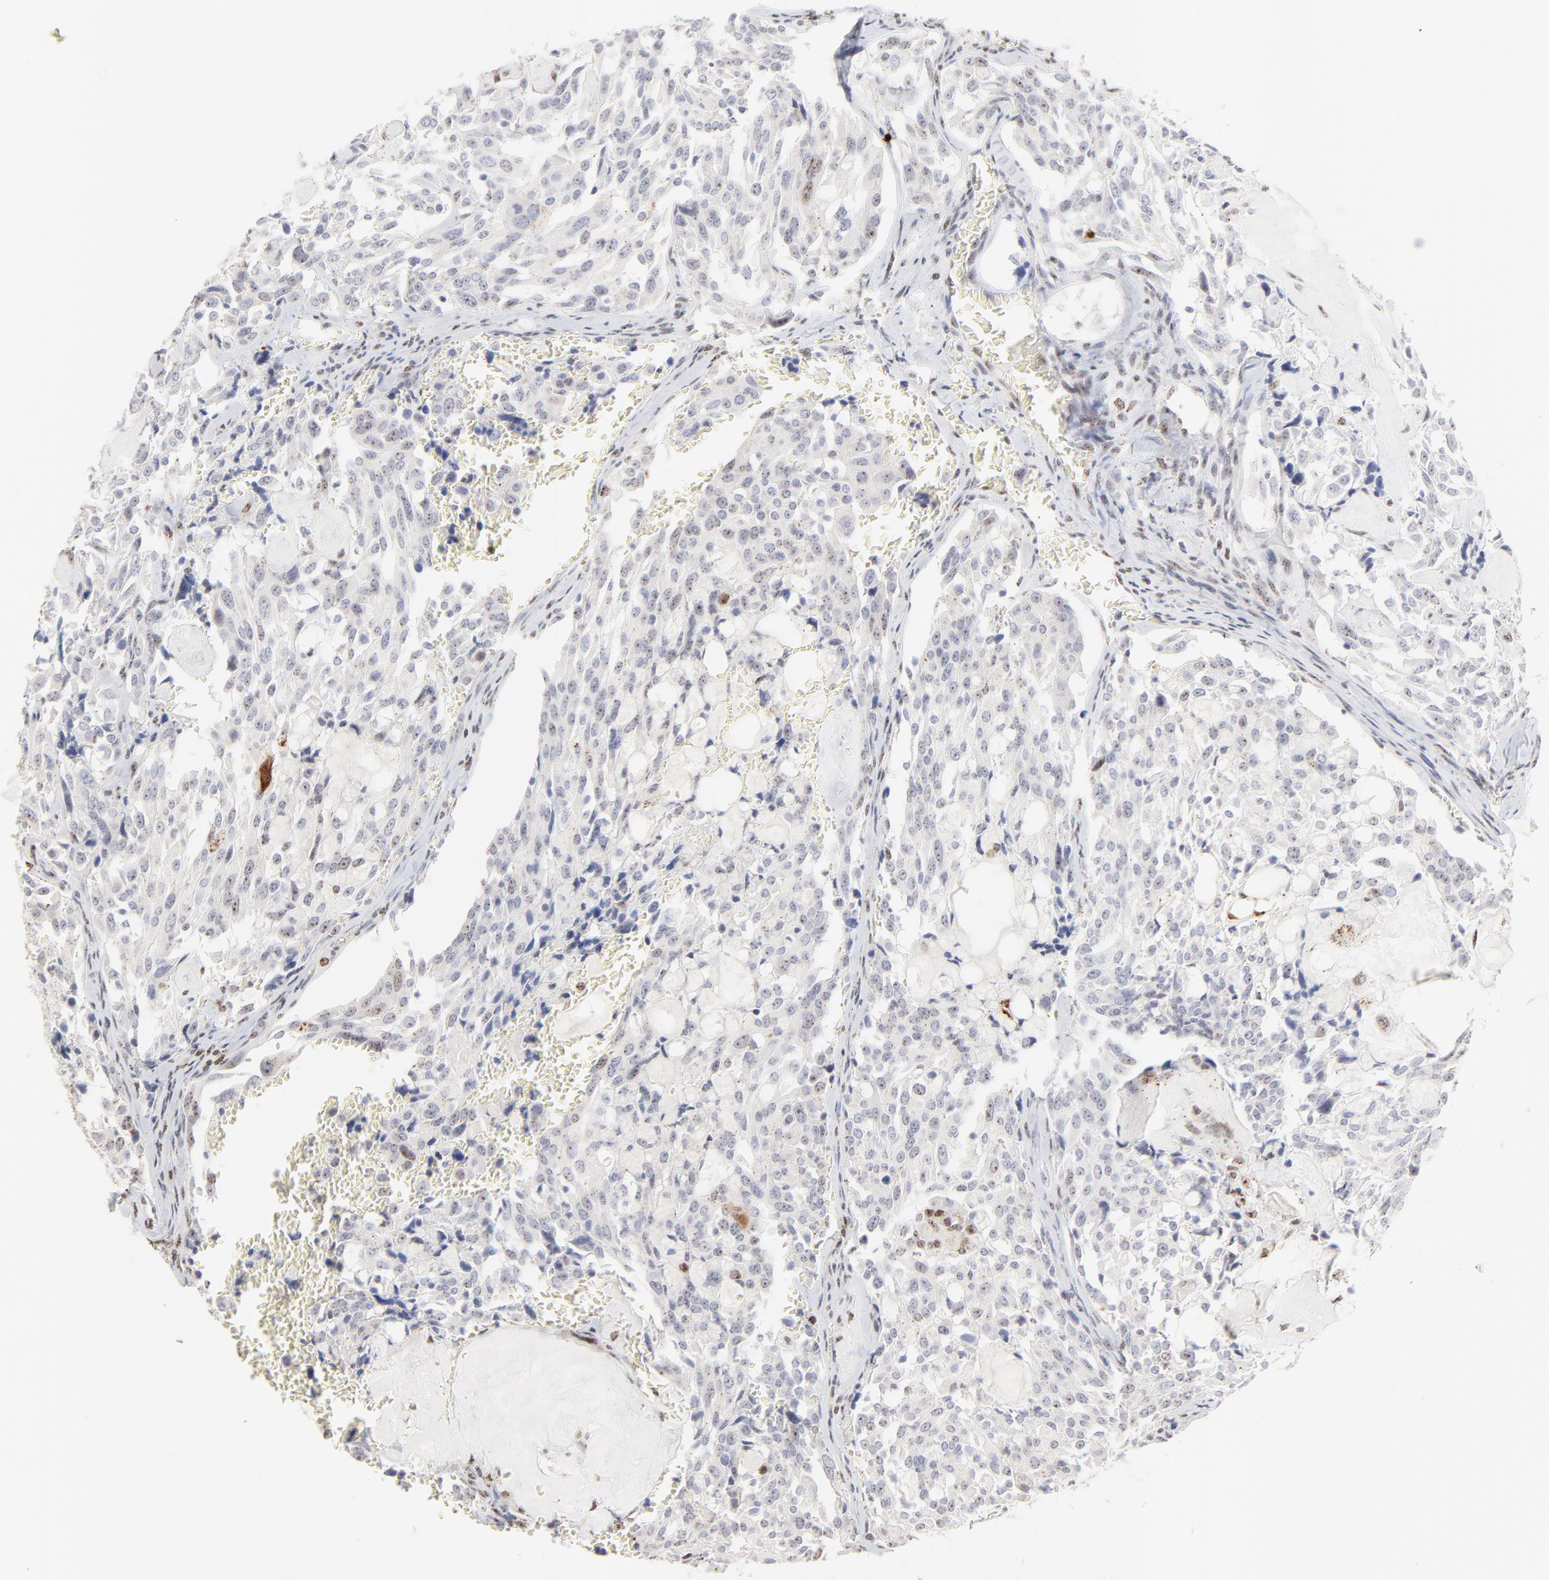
{"staining": {"intensity": "weak", "quantity": "<25%", "location": "nuclear"}, "tissue": "thyroid cancer", "cell_type": "Tumor cells", "image_type": "cancer", "snomed": [{"axis": "morphology", "description": "Carcinoma, NOS"}, {"axis": "morphology", "description": "Carcinoid, malignant, NOS"}, {"axis": "topography", "description": "Thyroid gland"}], "caption": "The histopathology image demonstrates no staining of tumor cells in carcinoma (thyroid).", "gene": "NFIL3", "patient": {"sex": "male", "age": 33}}